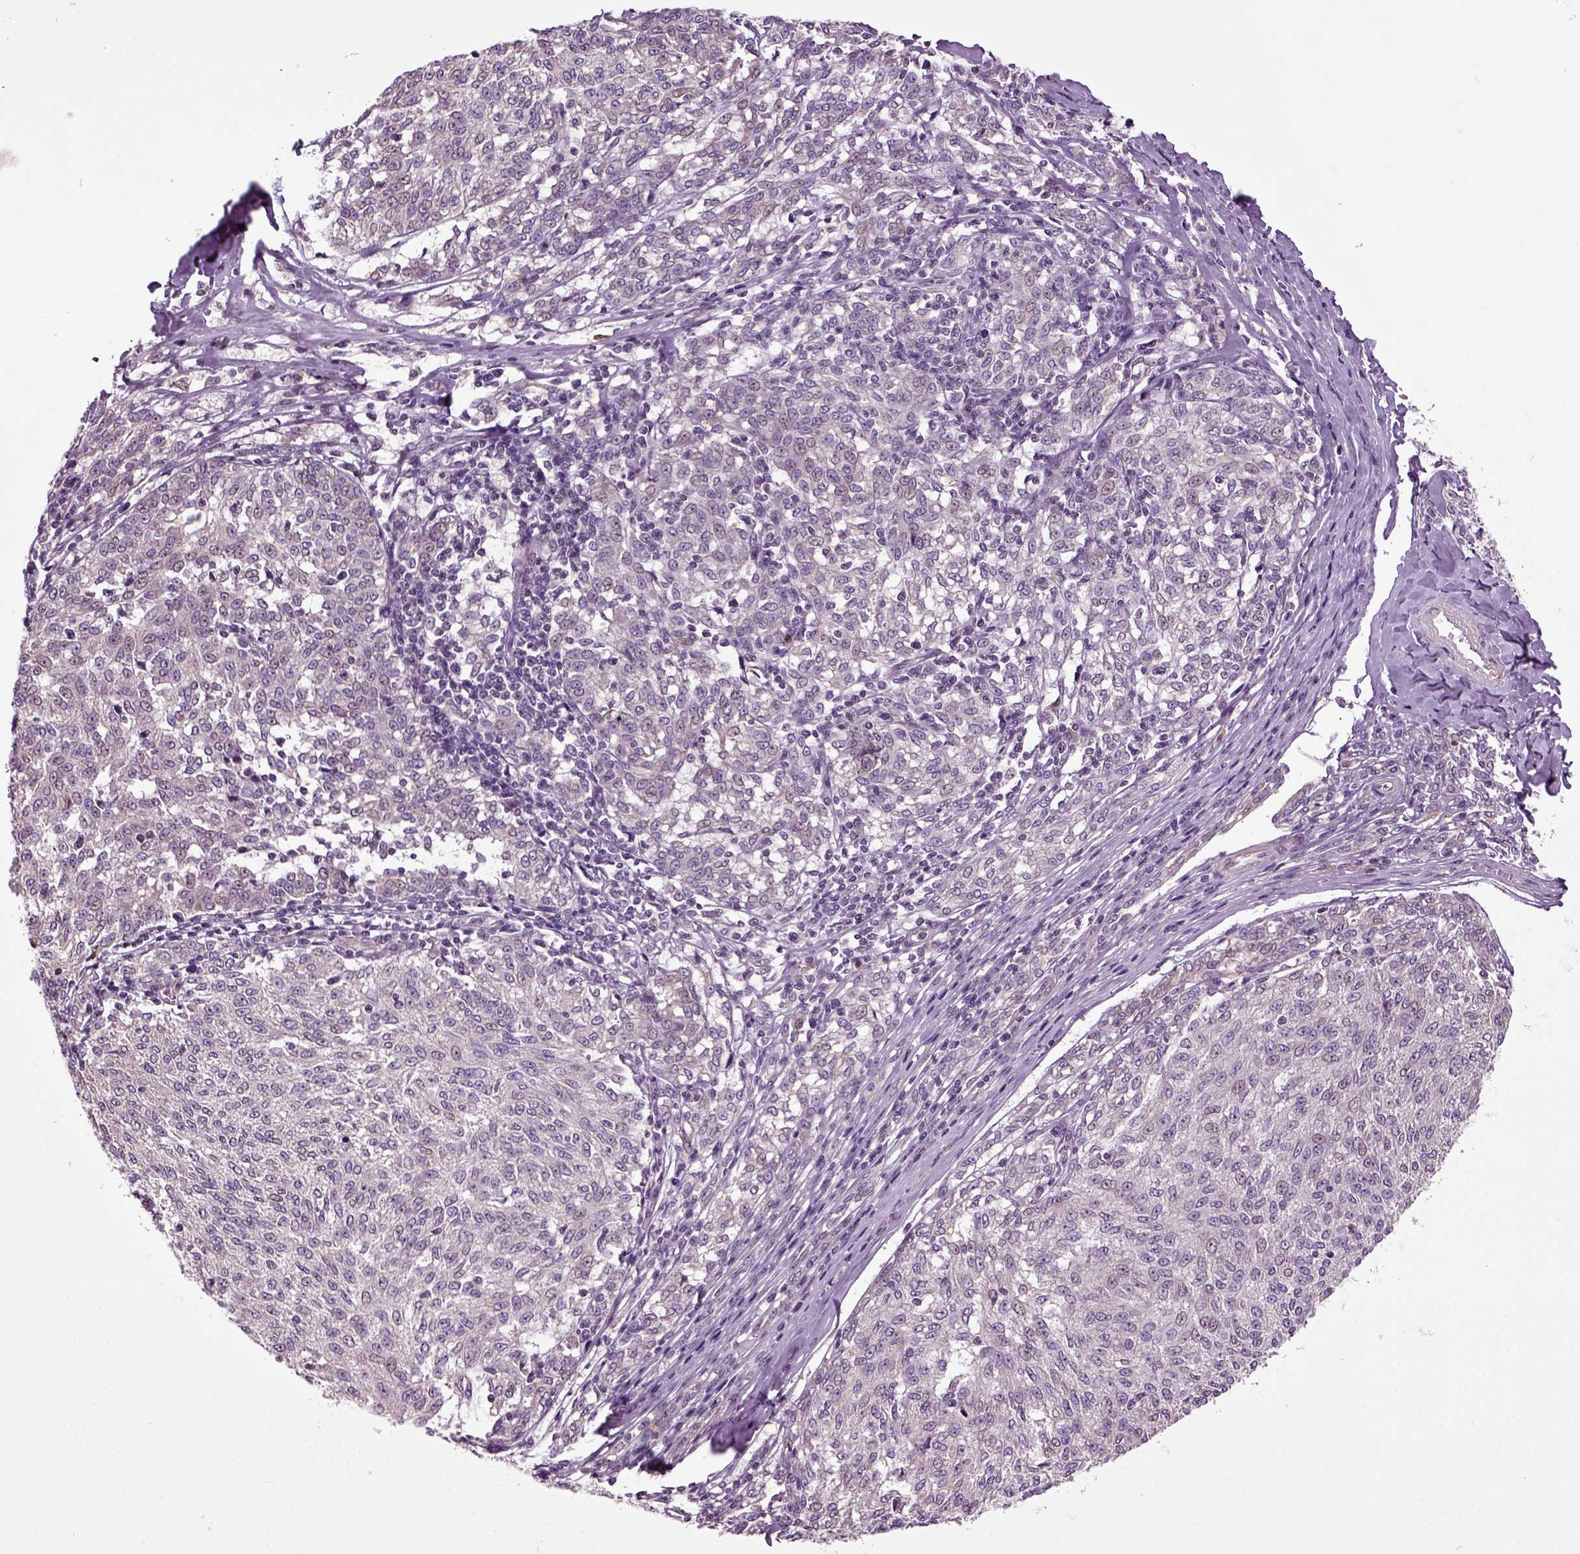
{"staining": {"intensity": "negative", "quantity": "none", "location": "none"}, "tissue": "melanoma", "cell_type": "Tumor cells", "image_type": "cancer", "snomed": [{"axis": "morphology", "description": "Malignant melanoma, NOS"}, {"axis": "topography", "description": "Skin"}], "caption": "Protein analysis of malignant melanoma demonstrates no significant expression in tumor cells.", "gene": "HAGHL", "patient": {"sex": "female", "age": 72}}